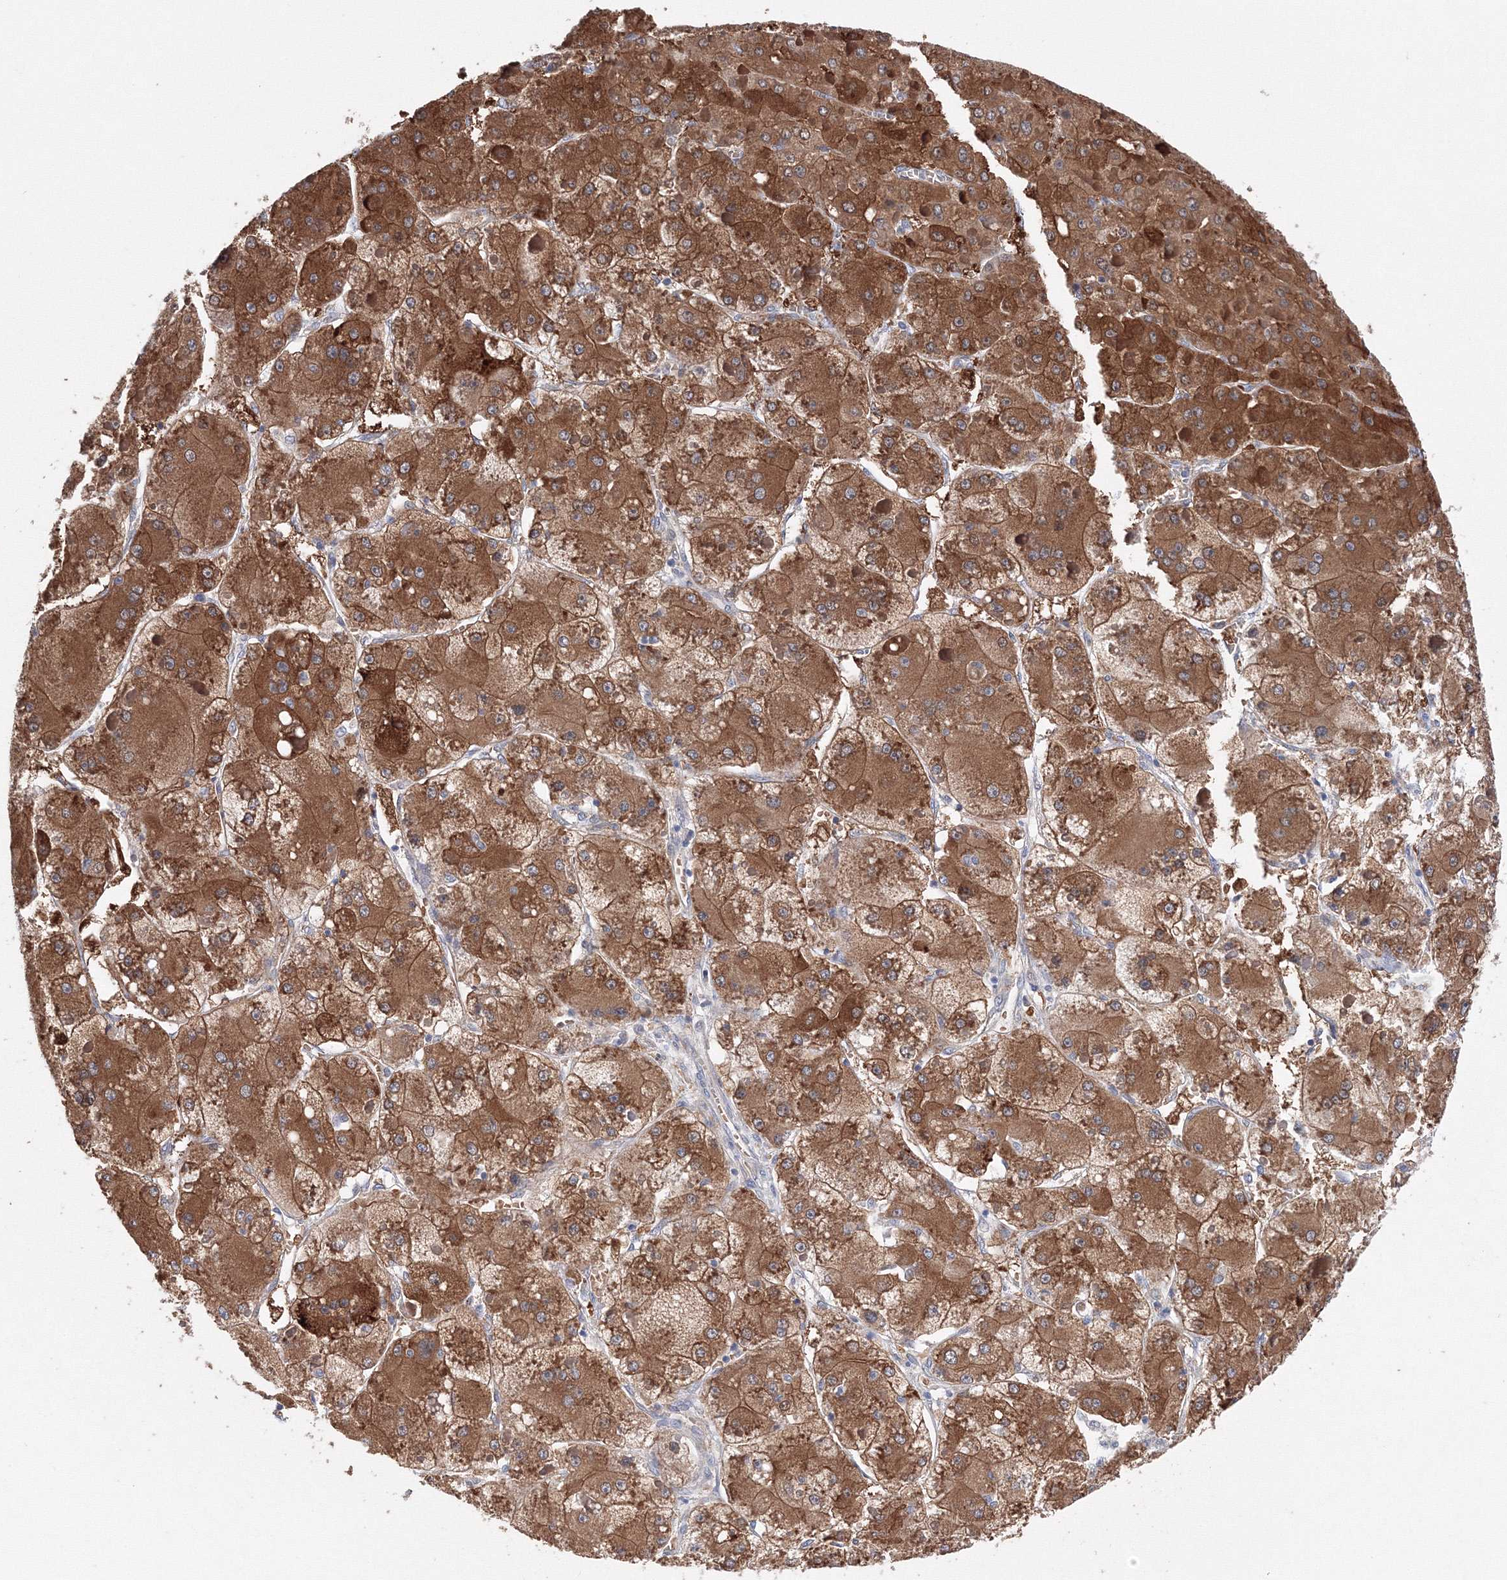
{"staining": {"intensity": "strong", "quantity": ">75%", "location": "cytoplasmic/membranous"}, "tissue": "liver cancer", "cell_type": "Tumor cells", "image_type": "cancer", "snomed": [{"axis": "morphology", "description": "Carcinoma, Hepatocellular, NOS"}, {"axis": "topography", "description": "Liver"}], "caption": "There is high levels of strong cytoplasmic/membranous positivity in tumor cells of liver cancer, as demonstrated by immunohistochemical staining (brown color).", "gene": "DIS3L2", "patient": {"sex": "female", "age": 73}}